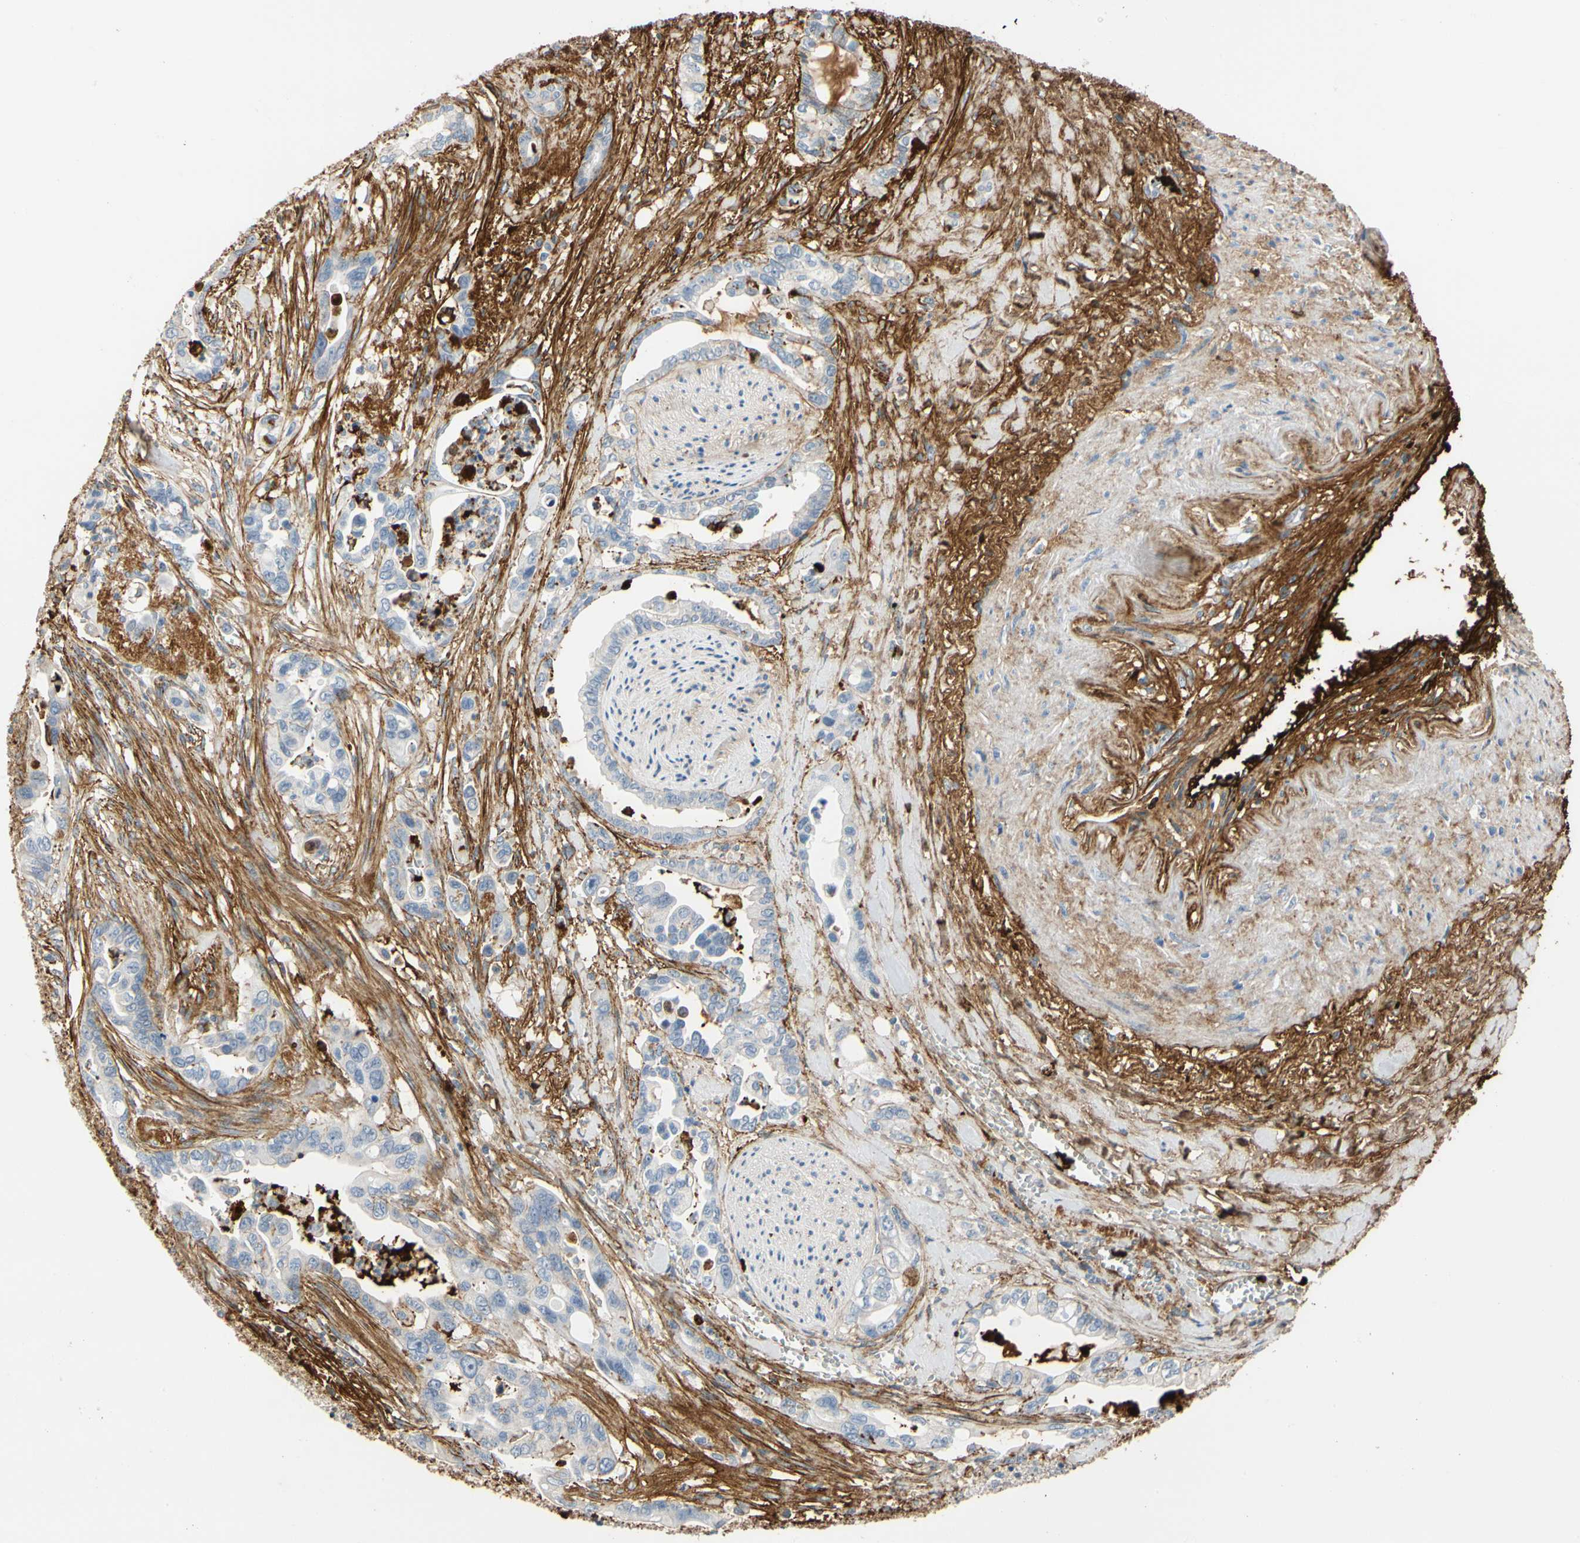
{"staining": {"intensity": "negative", "quantity": "none", "location": "none"}, "tissue": "pancreatic cancer", "cell_type": "Tumor cells", "image_type": "cancer", "snomed": [{"axis": "morphology", "description": "Adenocarcinoma, NOS"}, {"axis": "topography", "description": "Pancreas"}], "caption": "High magnification brightfield microscopy of pancreatic adenocarcinoma stained with DAB (brown) and counterstained with hematoxylin (blue): tumor cells show no significant staining.", "gene": "FGB", "patient": {"sex": "male", "age": 70}}